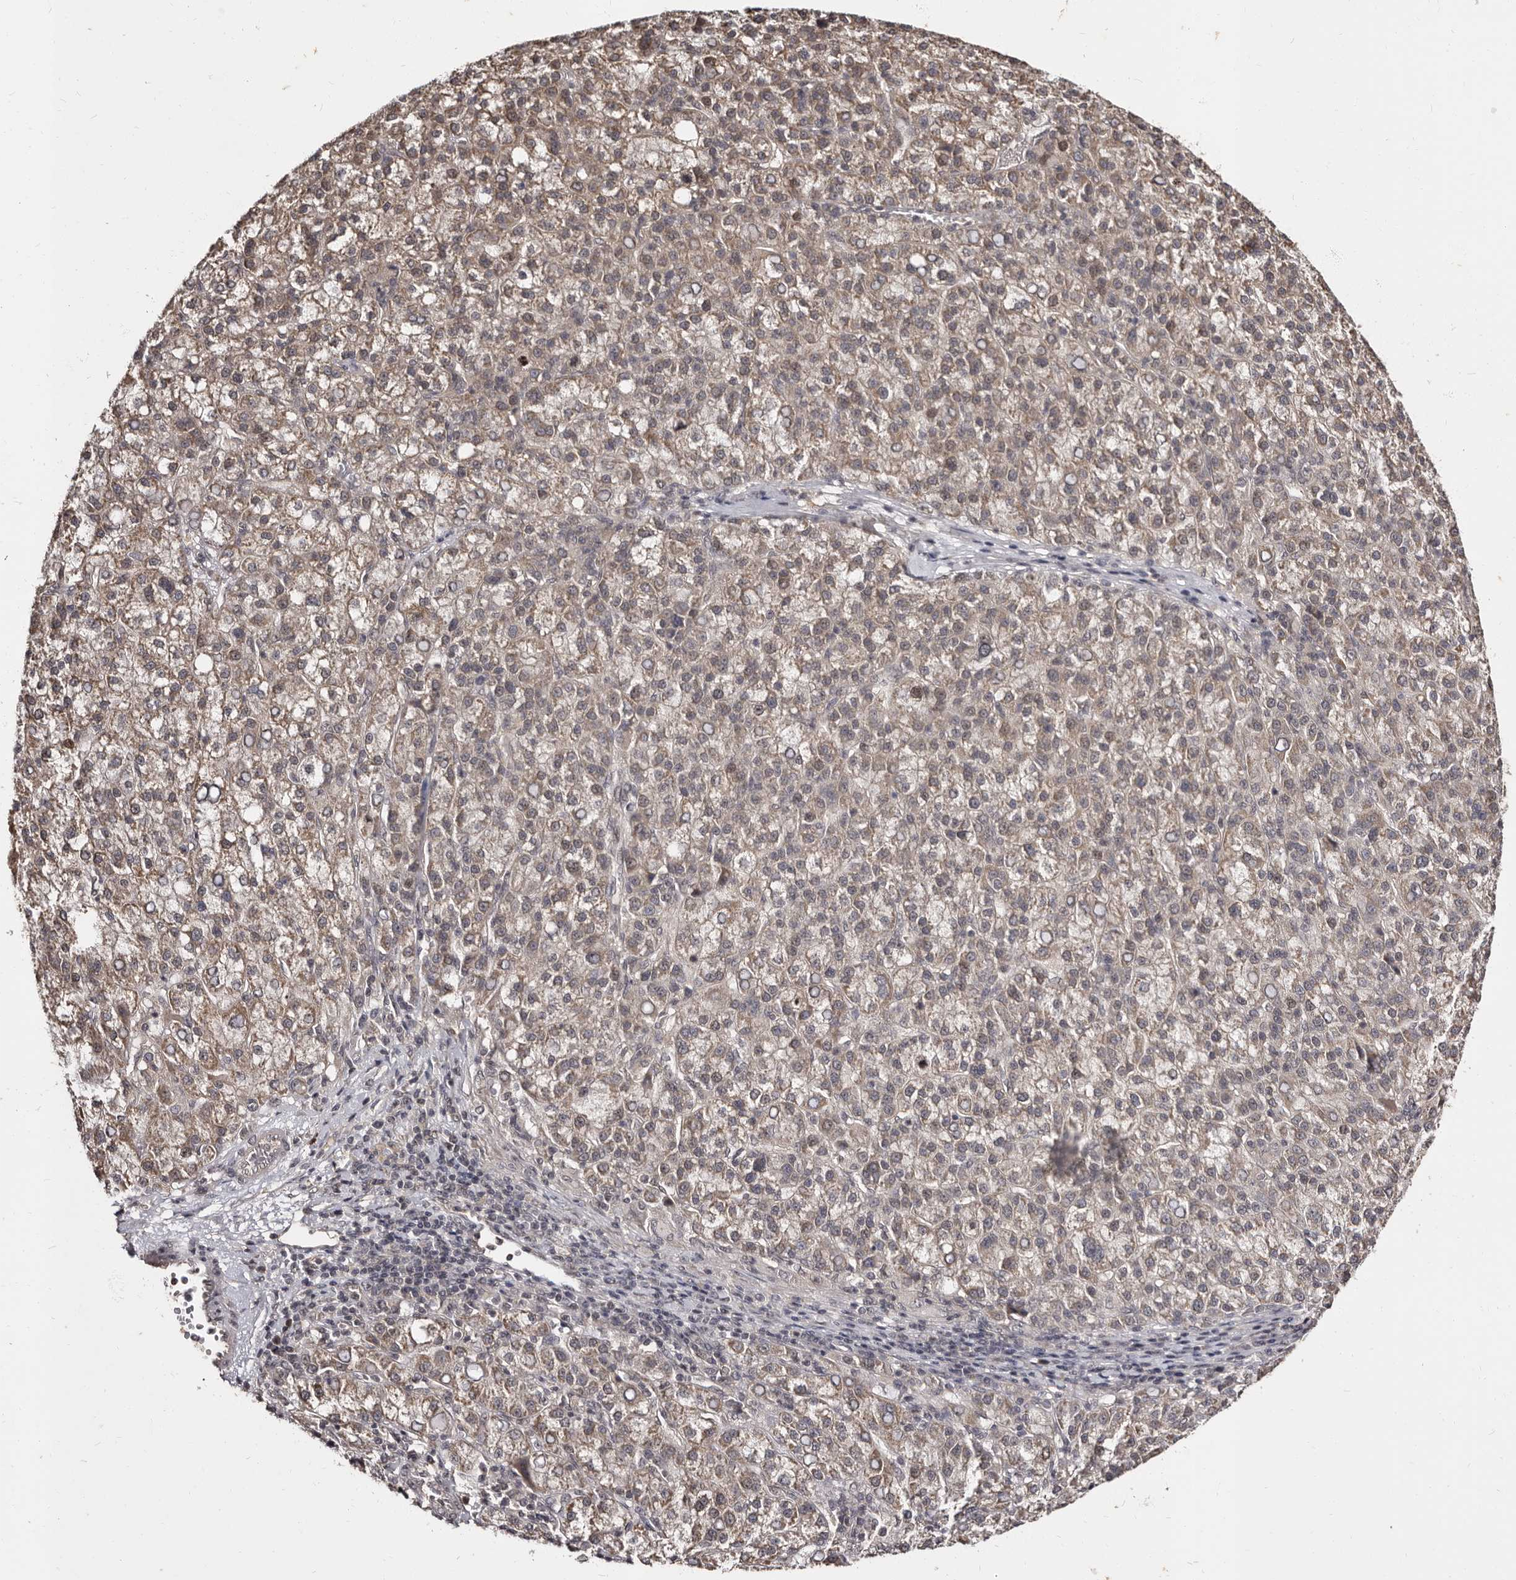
{"staining": {"intensity": "weak", "quantity": "25%-75%", "location": "cytoplasmic/membranous"}, "tissue": "liver cancer", "cell_type": "Tumor cells", "image_type": "cancer", "snomed": [{"axis": "morphology", "description": "Carcinoma, Hepatocellular, NOS"}, {"axis": "topography", "description": "Liver"}], "caption": "Protein analysis of liver cancer tissue displays weak cytoplasmic/membranous staining in about 25%-75% of tumor cells.", "gene": "TBC1D22B", "patient": {"sex": "female", "age": 58}}